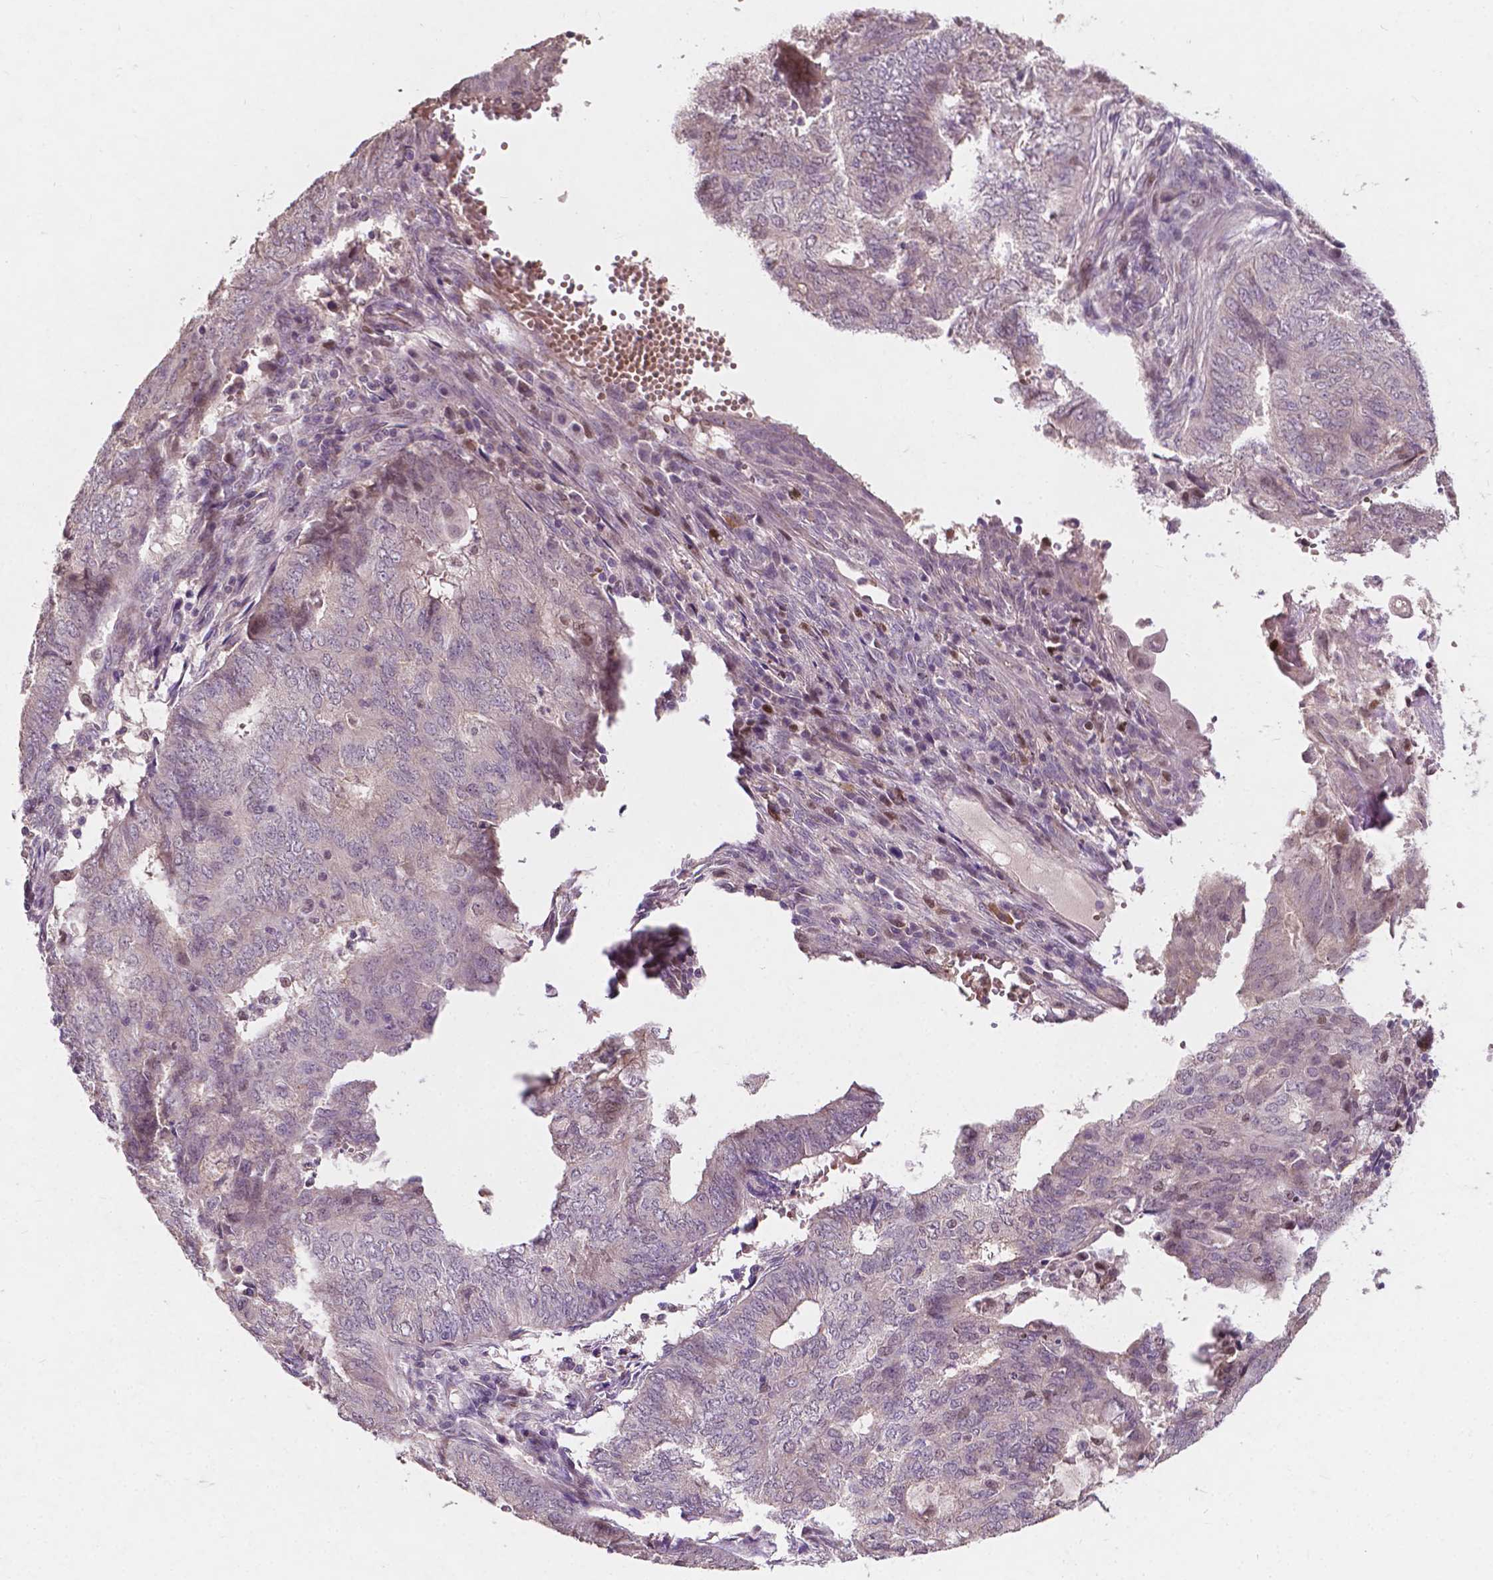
{"staining": {"intensity": "weak", "quantity": "<25%", "location": "cytoplasmic/membranous"}, "tissue": "endometrial cancer", "cell_type": "Tumor cells", "image_type": "cancer", "snomed": [{"axis": "morphology", "description": "Adenocarcinoma, NOS"}, {"axis": "topography", "description": "Endometrium"}], "caption": "The photomicrograph exhibits no significant expression in tumor cells of endometrial cancer (adenocarcinoma). Nuclei are stained in blue.", "gene": "DUSP16", "patient": {"sex": "female", "age": 62}}